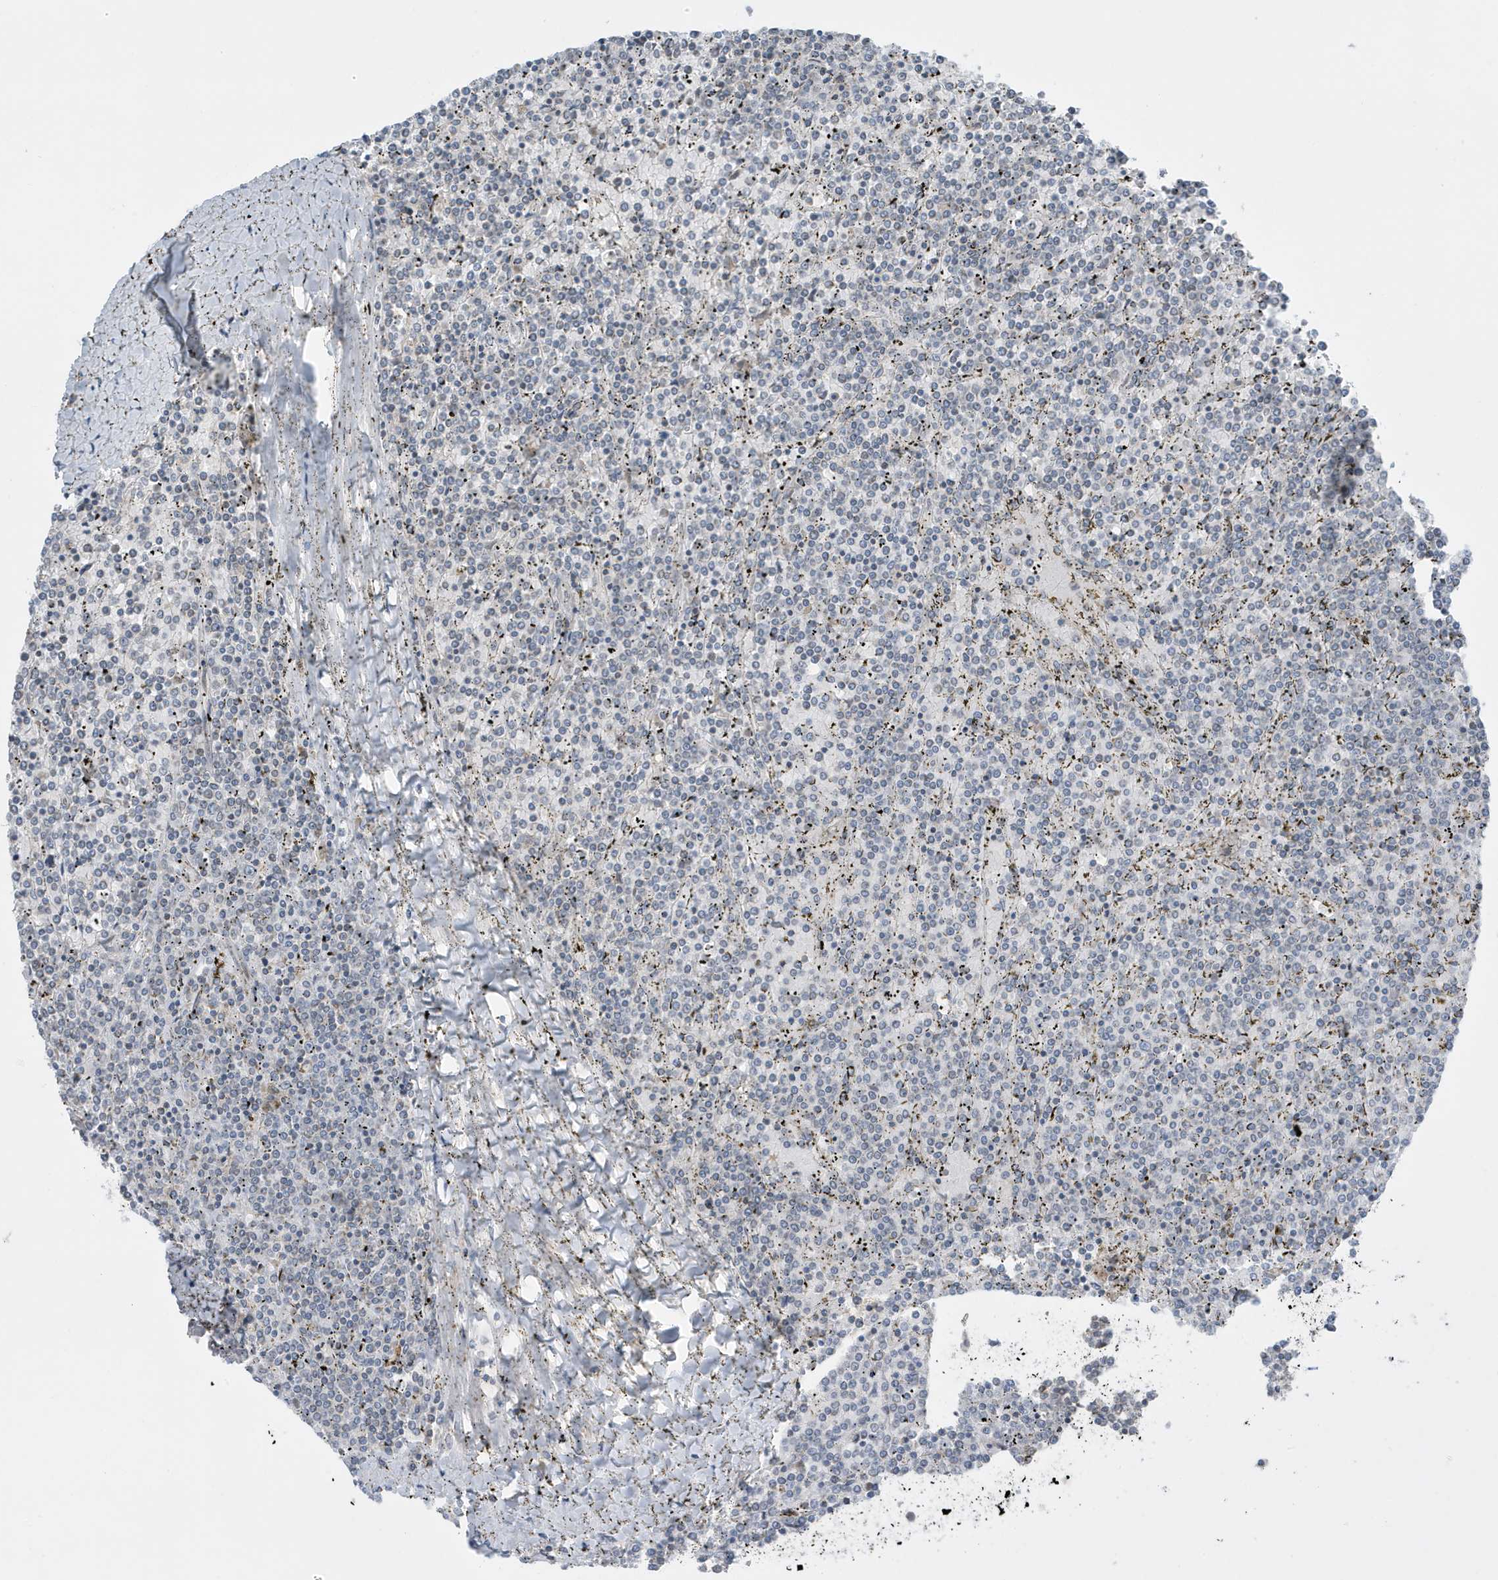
{"staining": {"intensity": "negative", "quantity": "none", "location": "none"}, "tissue": "lymphoma", "cell_type": "Tumor cells", "image_type": "cancer", "snomed": [{"axis": "morphology", "description": "Malignant lymphoma, non-Hodgkin's type, Low grade"}, {"axis": "topography", "description": "Spleen"}], "caption": "The IHC image has no significant positivity in tumor cells of malignant lymphoma, non-Hodgkin's type (low-grade) tissue. (IHC, brightfield microscopy, high magnification).", "gene": "FNDC1", "patient": {"sex": "female", "age": 19}}